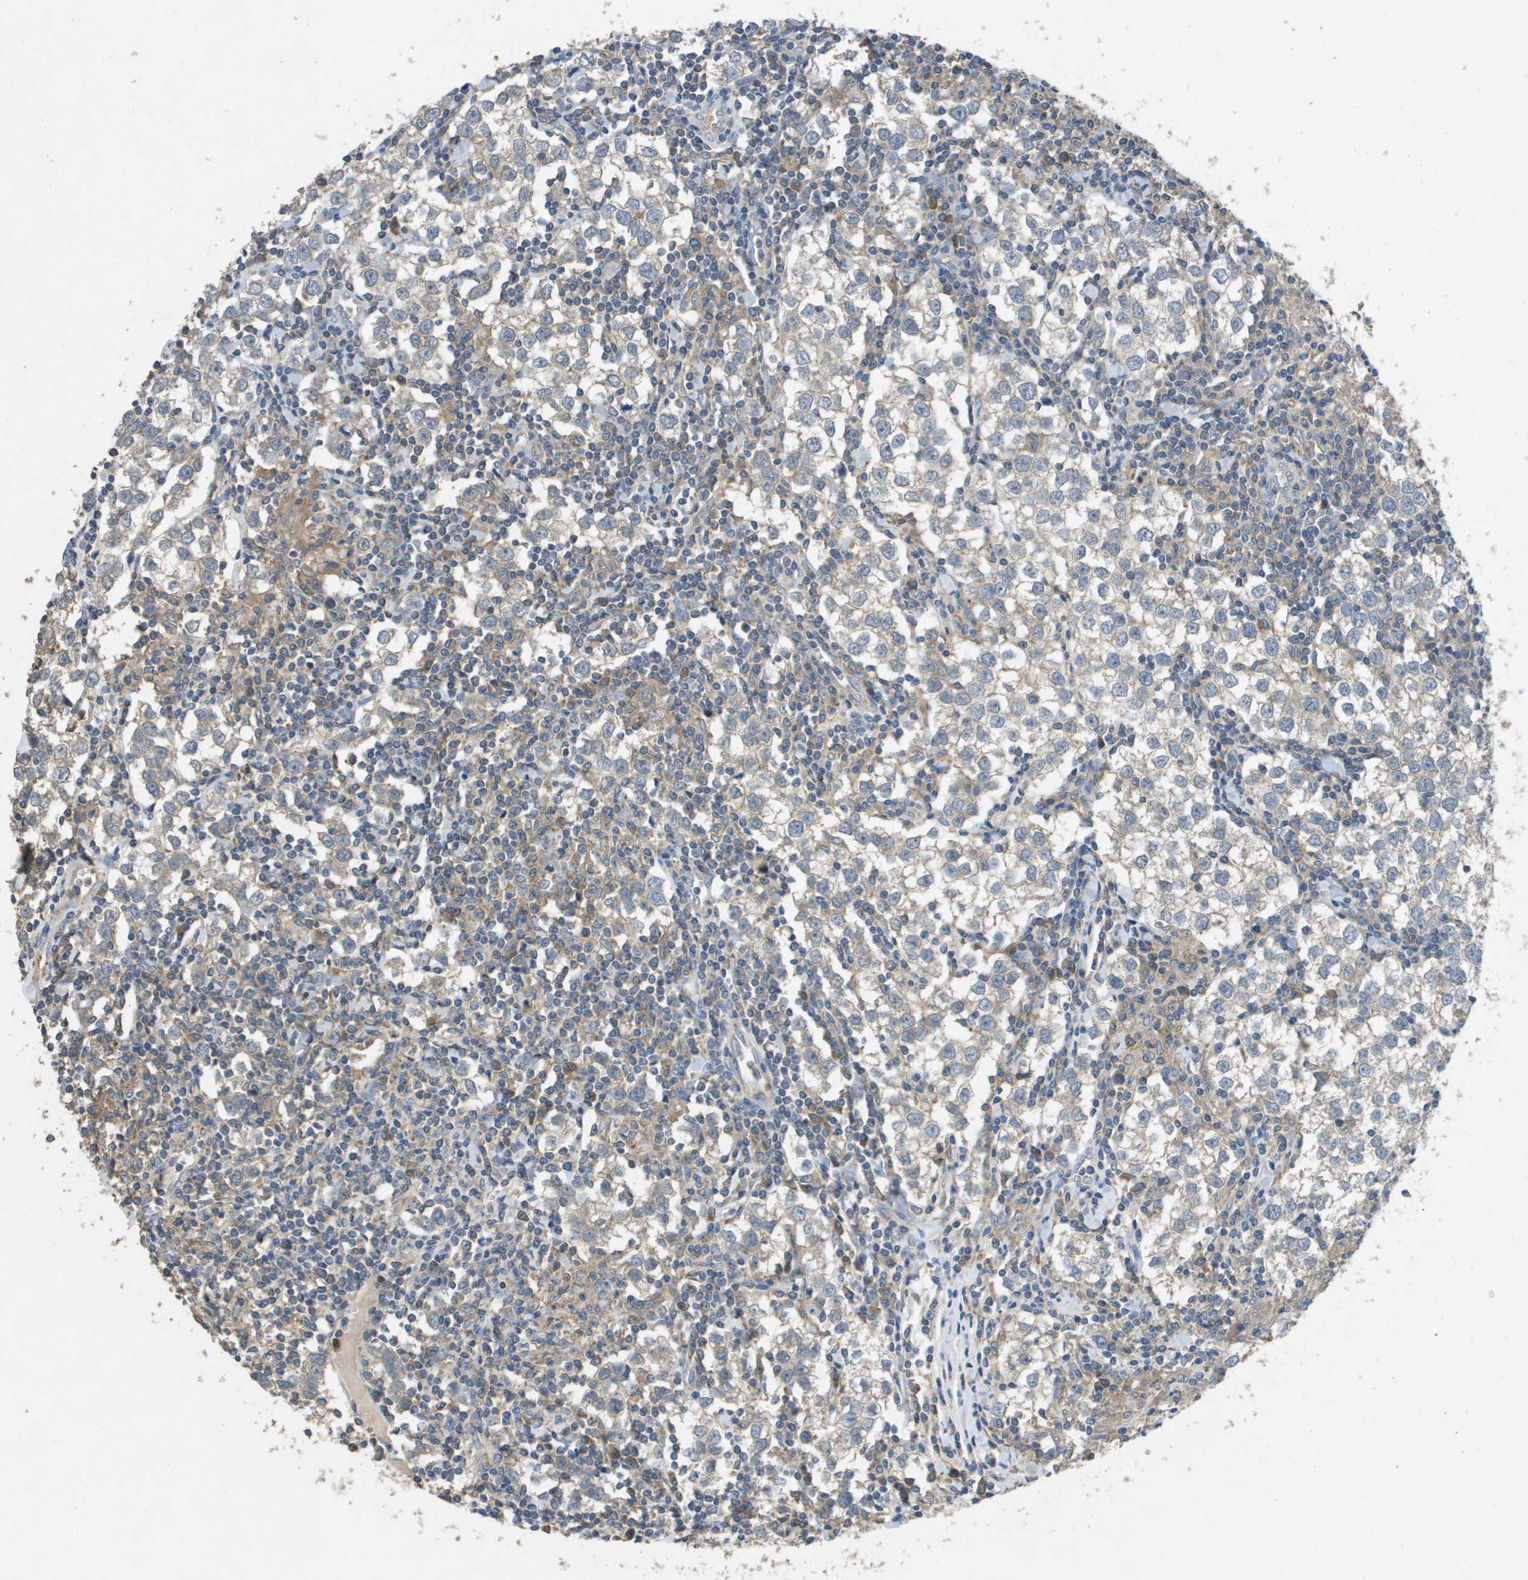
{"staining": {"intensity": "weak", "quantity": "<25%", "location": "cytoplasmic/membranous"}, "tissue": "testis cancer", "cell_type": "Tumor cells", "image_type": "cancer", "snomed": [{"axis": "morphology", "description": "Seminoma, NOS"}, {"axis": "morphology", "description": "Carcinoma, Embryonal, NOS"}, {"axis": "topography", "description": "Testis"}], "caption": "Immunohistochemistry (IHC) of human testis cancer shows no staining in tumor cells.", "gene": "CLCA4", "patient": {"sex": "male", "age": 36}}